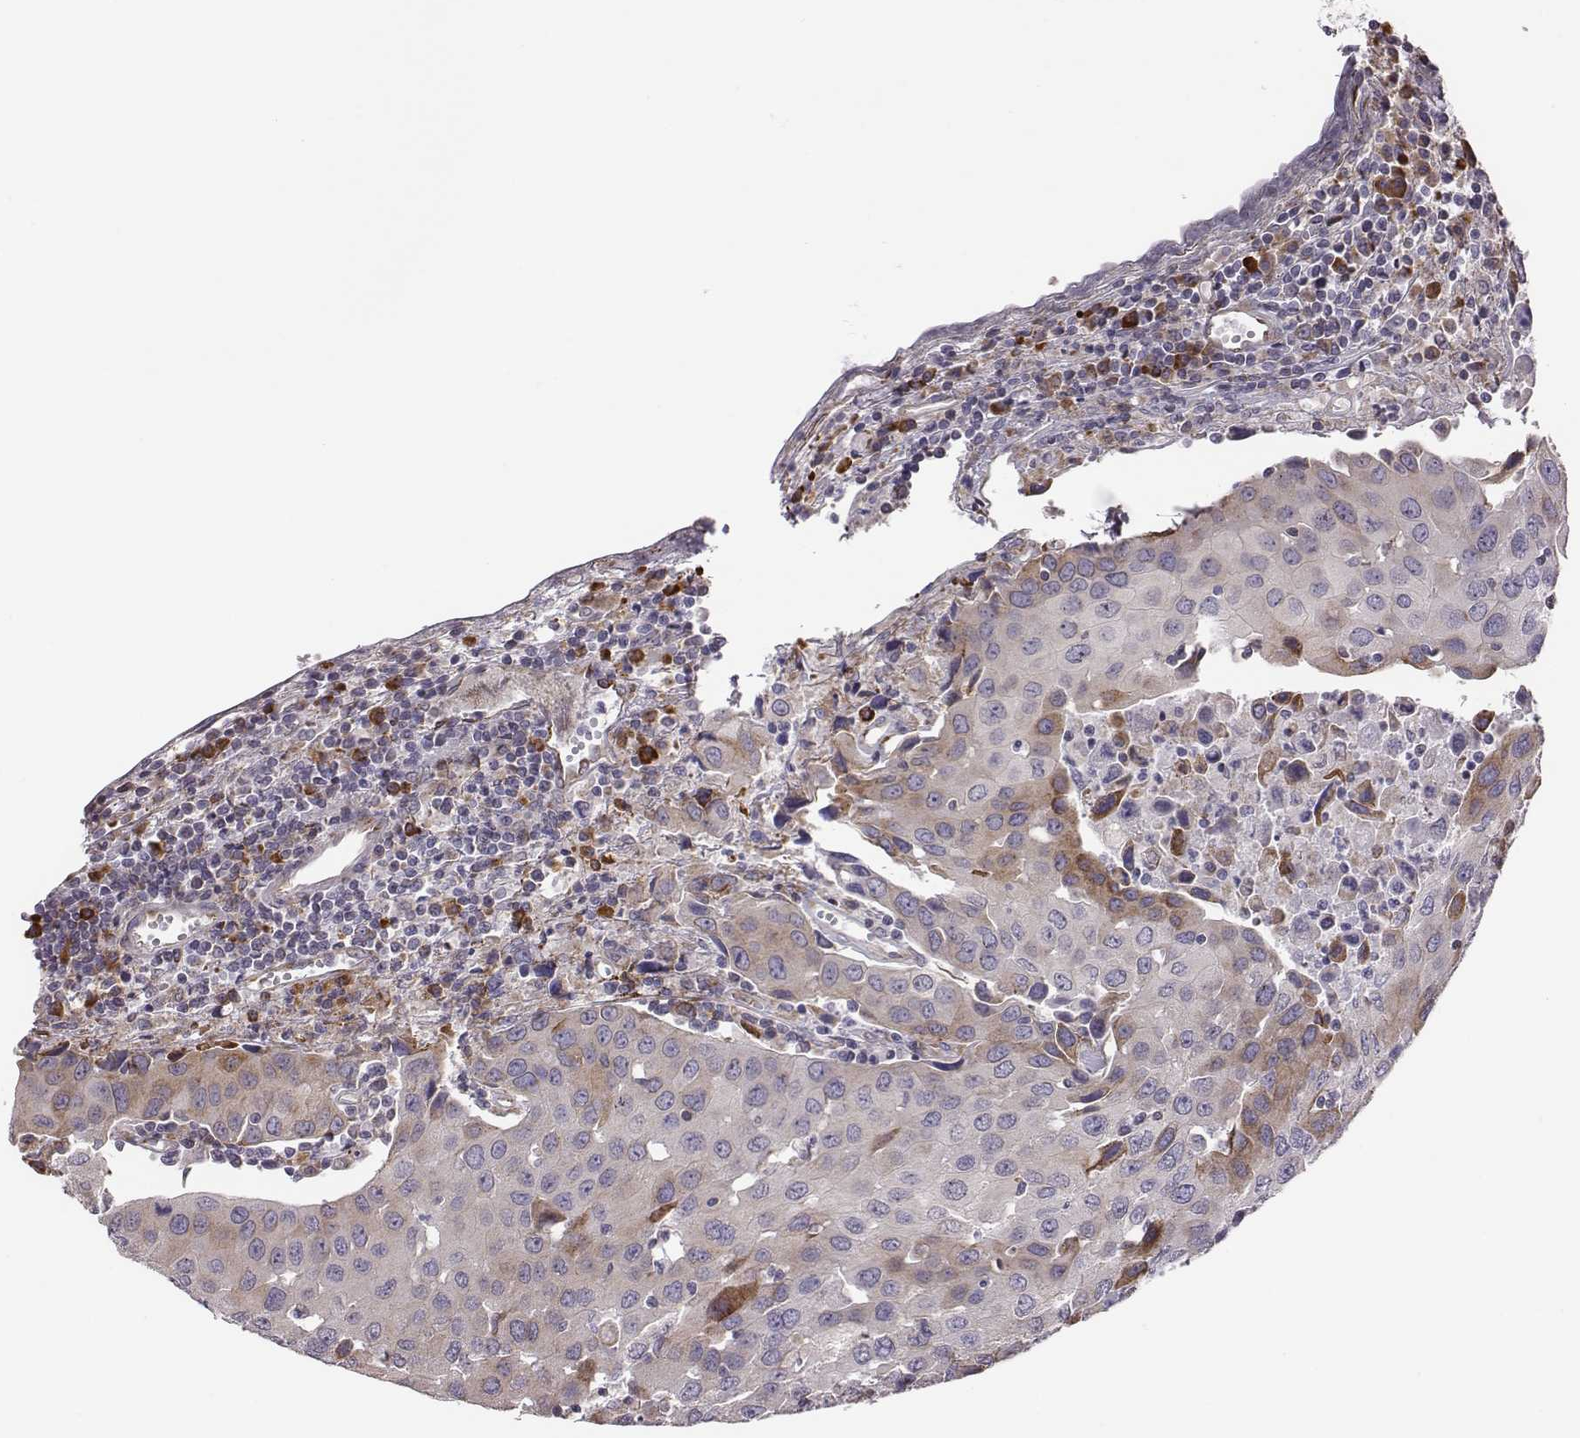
{"staining": {"intensity": "moderate", "quantity": "25%-75%", "location": "cytoplasmic/membranous"}, "tissue": "urothelial cancer", "cell_type": "Tumor cells", "image_type": "cancer", "snomed": [{"axis": "morphology", "description": "Urothelial carcinoma, High grade"}, {"axis": "topography", "description": "Urinary bladder"}], "caption": "High-magnification brightfield microscopy of urothelial cancer stained with DAB (3,3'-diaminobenzidine) (brown) and counterstained with hematoxylin (blue). tumor cells exhibit moderate cytoplasmic/membranous expression is identified in about25%-75% of cells.", "gene": "SELENOI", "patient": {"sex": "female", "age": 85}}